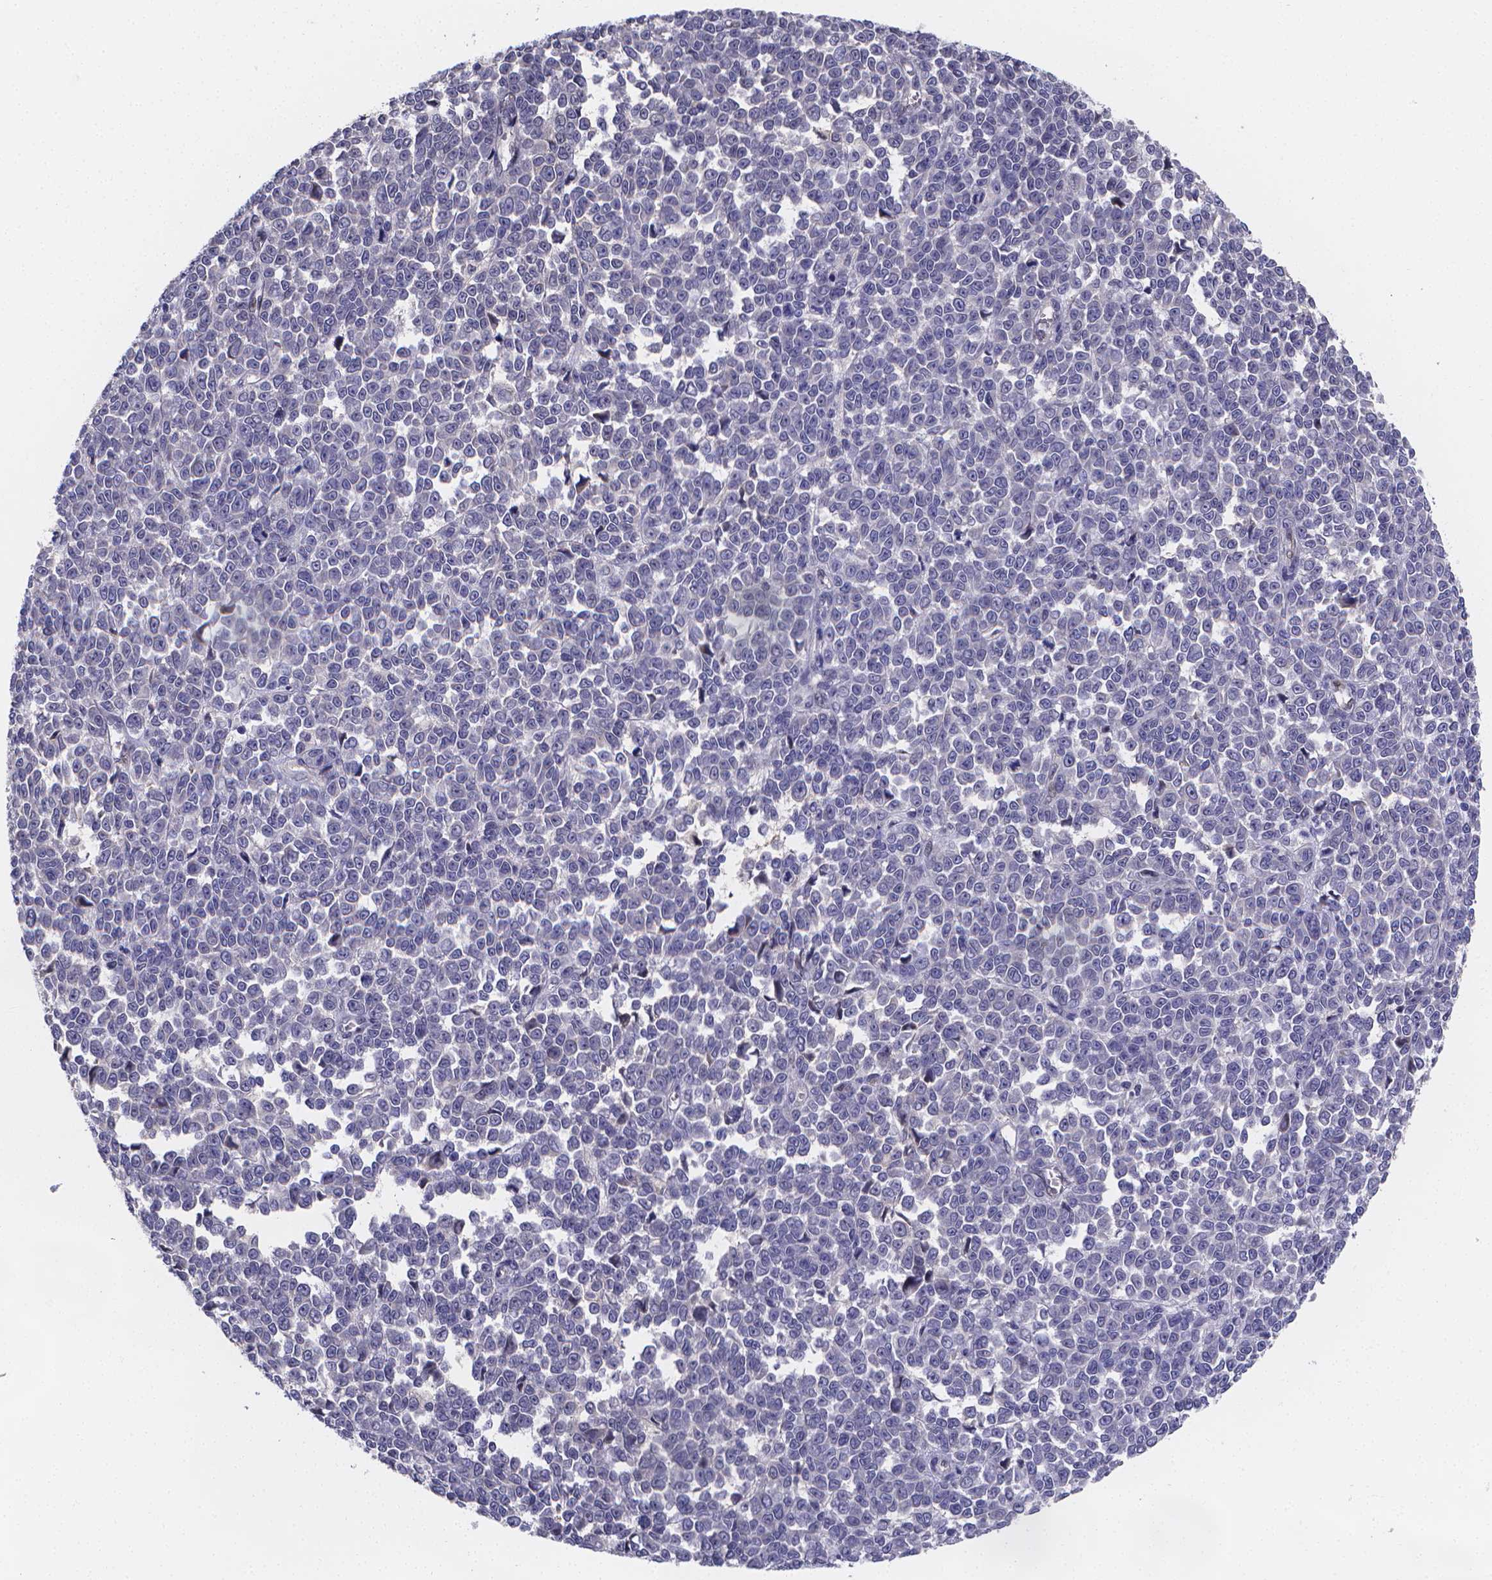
{"staining": {"intensity": "negative", "quantity": "none", "location": "none"}, "tissue": "melanoma", "cell_type": "Tumor cells", "image_type": "cancer", "snomed": [{"axis": "morphology", "description": "Malignant melanoma, NOS"}, {"axis": "topography", "description": "Skin"}], "caption": "Melanoma was stained to show a protein in brown. There is no significant expression in tumor cells.", "gene": "PAH", "patient": {"sex": "female", "age": 95}}